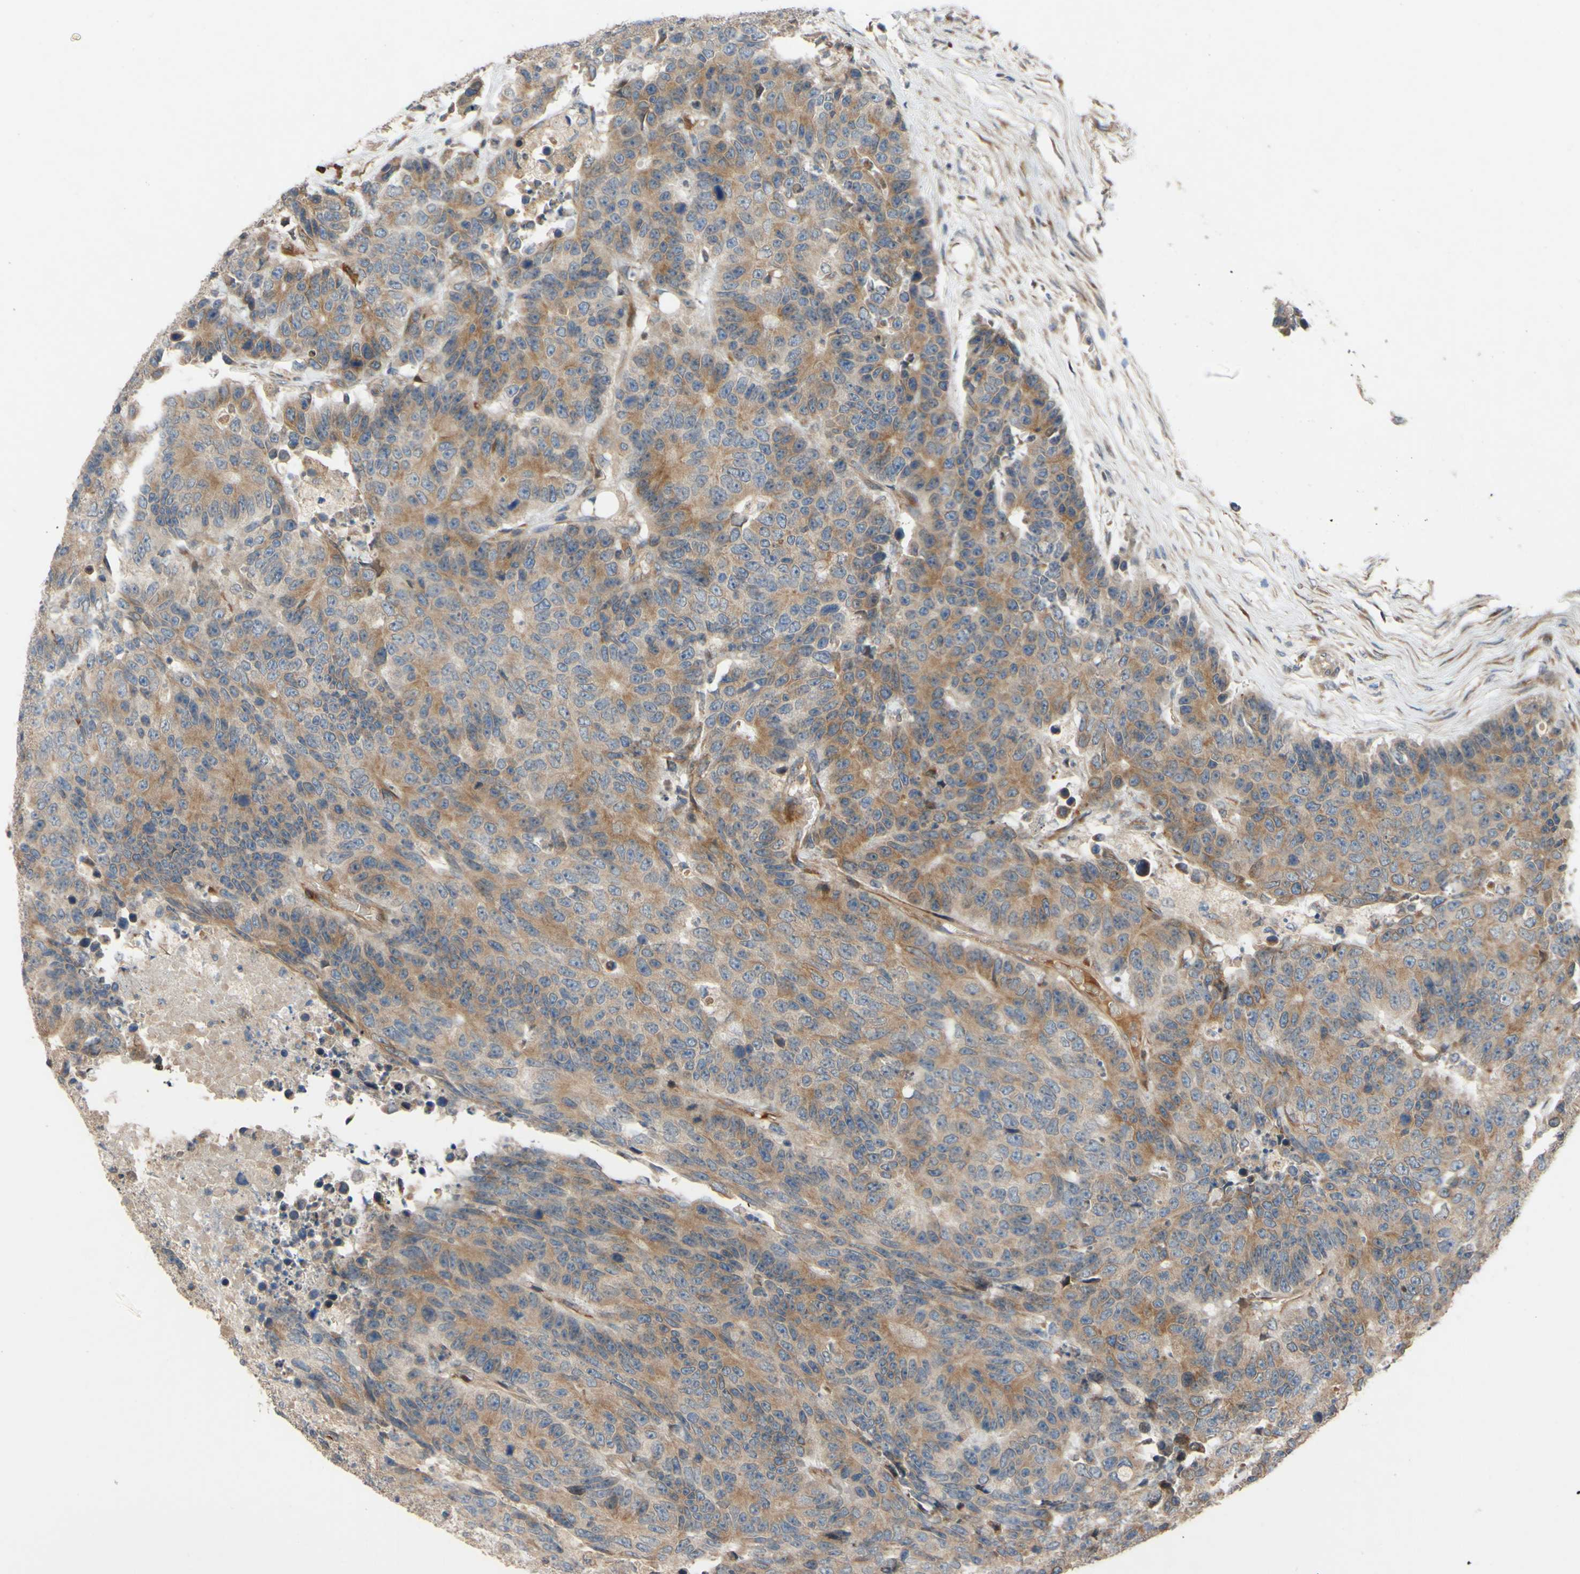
{"staining": {"intensity": "moderate", "quantity": ">75%", "location": "cytoplasmic/membranous"}, "tissue": "colorectal cancer", "cell_type": "Tumor cells", "image_type": "cancer", "snomed": [{"axis": "morphology", "description": "Adenocarcinoma, NOS"}, {"axis": "topography", "description": "Colon"}], "caption": "Immunohistochemical staining of colorectal adenocarcinoma shows medium levels of moderate cytoplasmic/membranous protein positivity in approximately >75% of tumor cells.", "gene": "SPTLC1", "patient": {"sex": "female", "age": 86}}